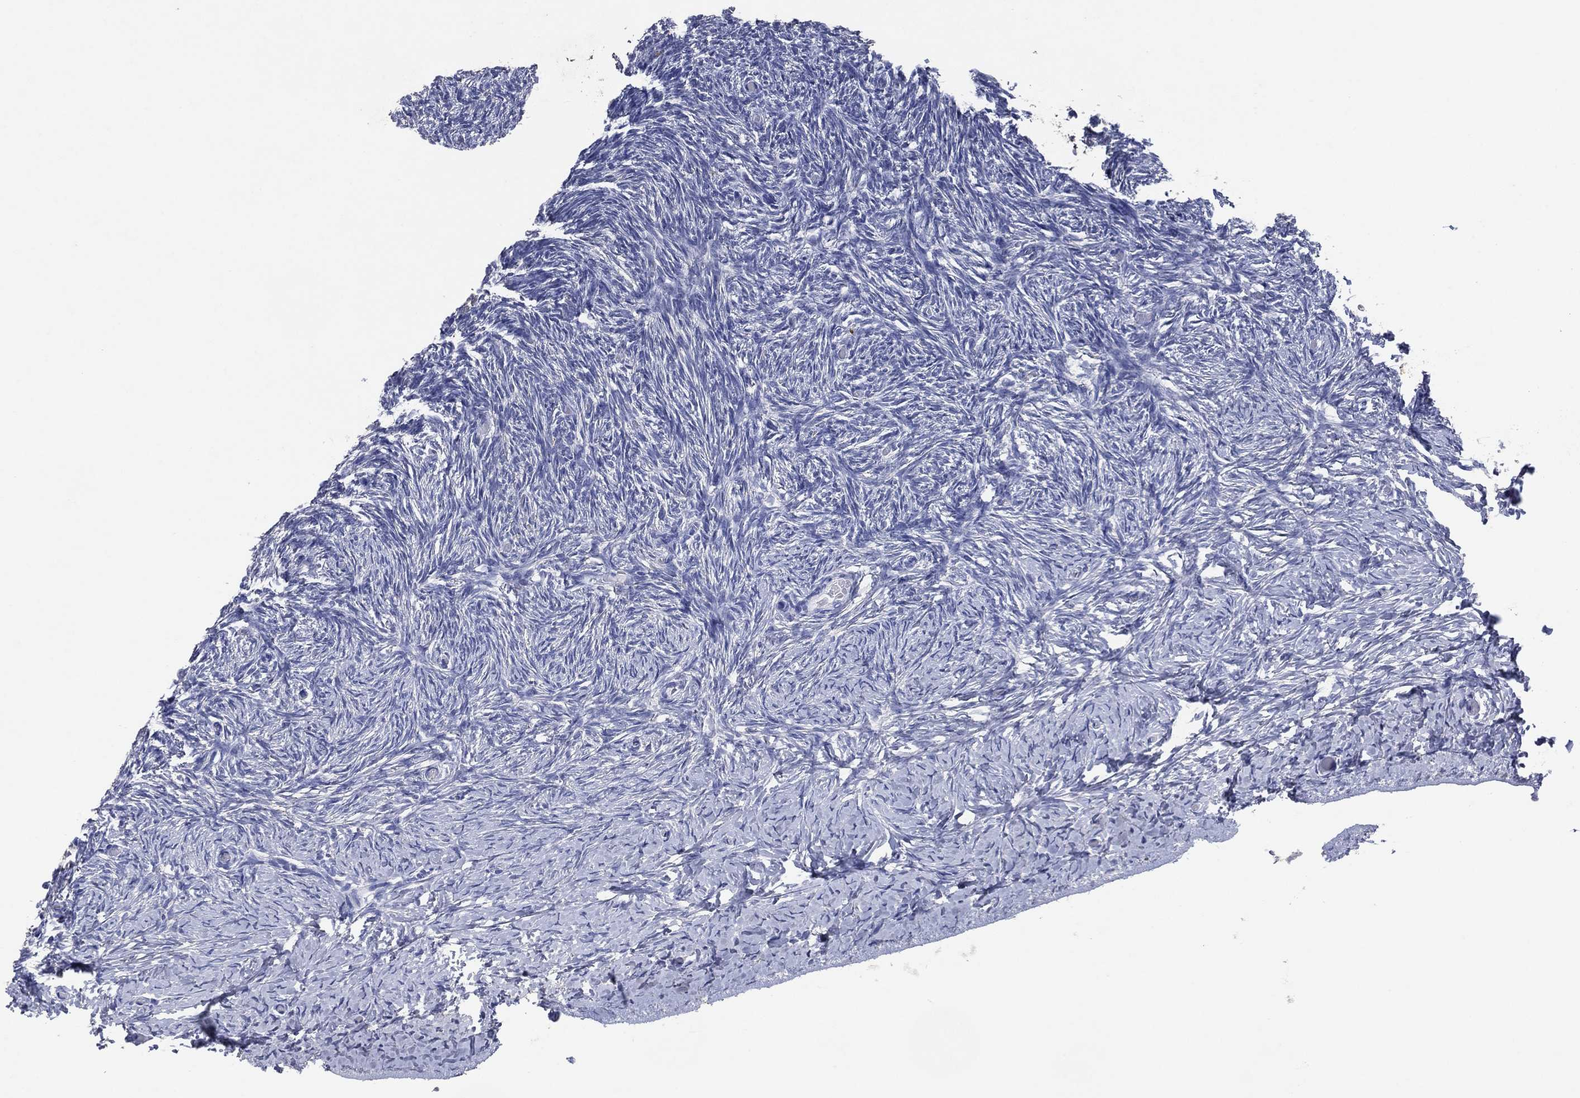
{"staining": {"intensity": "negative", "quantity": "none", "location": "none"}, "tissue": "ovary", "cell_type": "Ovarian stroma cells", "image_type": "normal", "snomed": [{"axis": "morphology", "description": "Normal tissue, NOS"}, {"axis": "topography", "description": "Ovary"}], "caption": "This is an immunohistochemistry photomicrograph of unremarkable ovary. There is no positivity in ovarian stroma cells.", "gene": "FSCN2", "patient": {"sex": "female", "age": 39}}